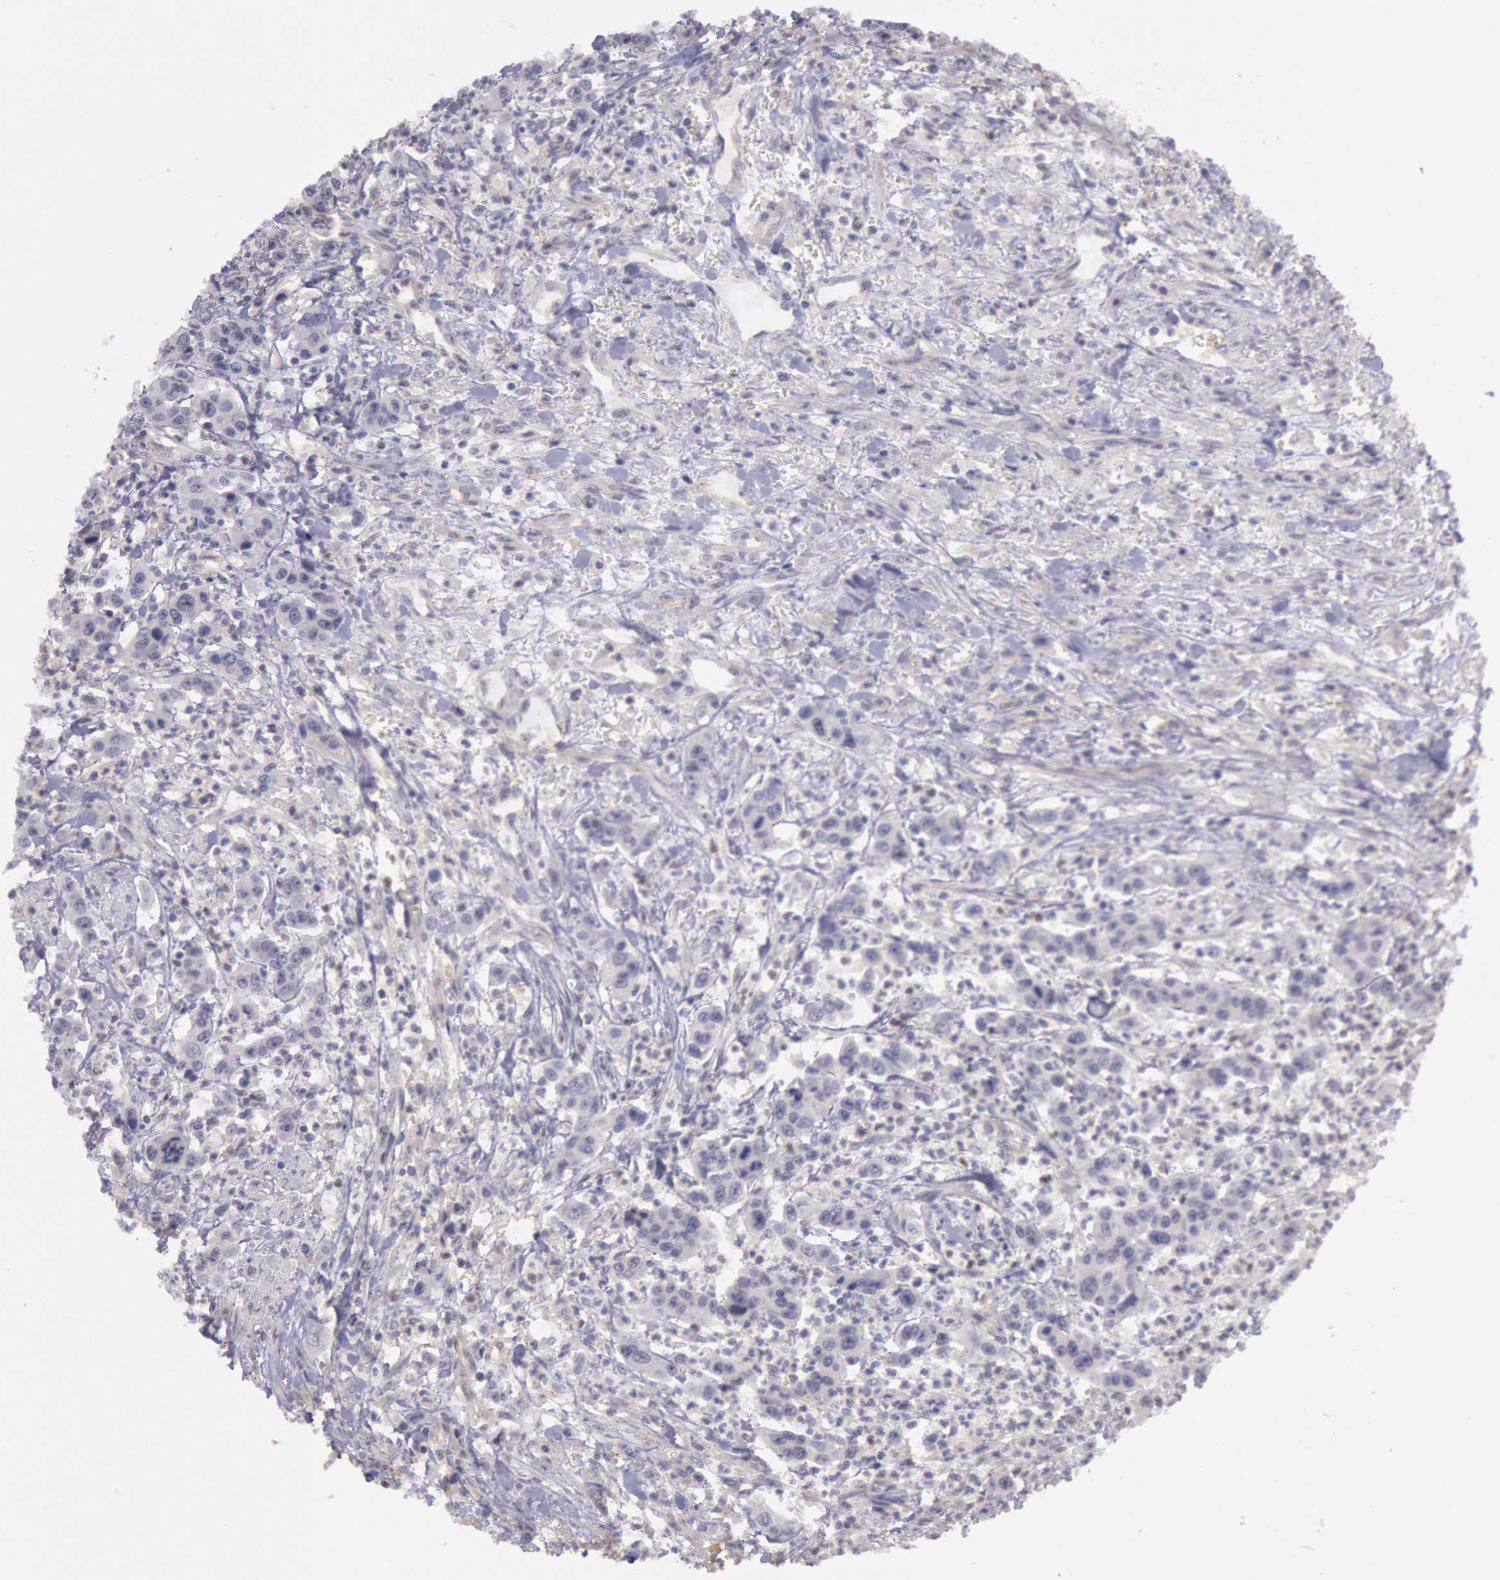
{"staining": {"intensity": "weak", "quantity": ">75%", "location": "cytoplasmic/membranous"}, "tissue": "urothelial cancer", "cell_type": "Tumor cells", "image_type": "cancer", "snomed": [{"axis": "morphology", "description": "Urothelial carcinoma, High grade"}, {"axis": "topography", "description": "Urinary bladder"}], "caption": "DAB immunohistochemical staining of urothelial carcinoma (high-grade) reveals weak cytoplasmic/membranous protein positivity in approximately >75% of tumor cells.", "gene": "TRIB2", "patient": {"sex": "male", "age": 86}}